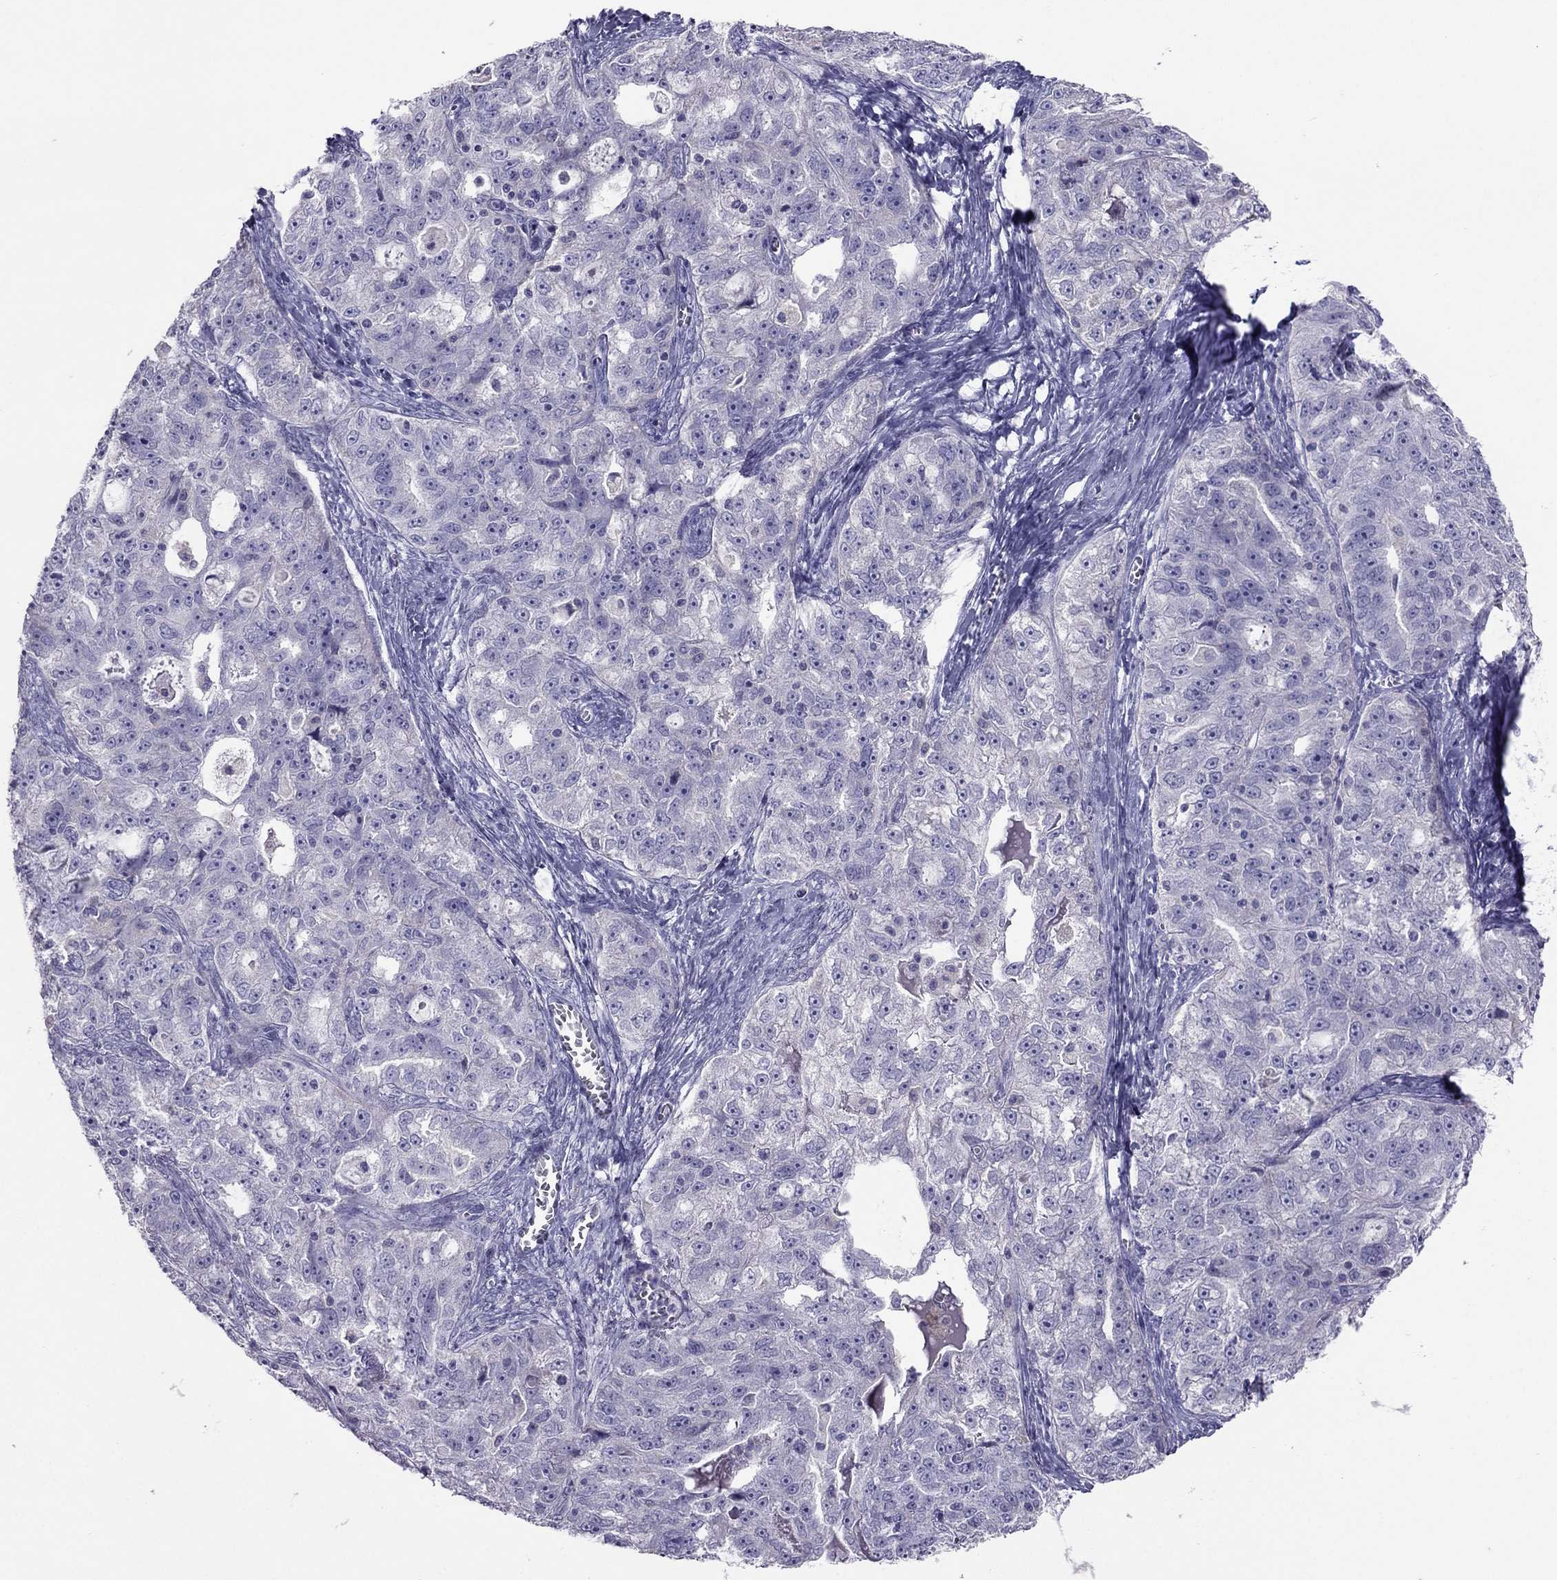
{"staining": {"intensity": "negative", "quantity": "none", "location": "none"}, "tissue": "ovarian cancer", "cell_type": "Tumor cells", "image_type": "cancer", "snomed": [{"axis": "morphology", "description": "Cystadenocarcinoma, serous, NOS"}, {"axis": "topography", "description": "Ovary"}], "caption": "There is no significant expression in tumor cells of ovarian cancer.", "gene": "RGS8", "patient": {"sex": "female", "age": 51}}